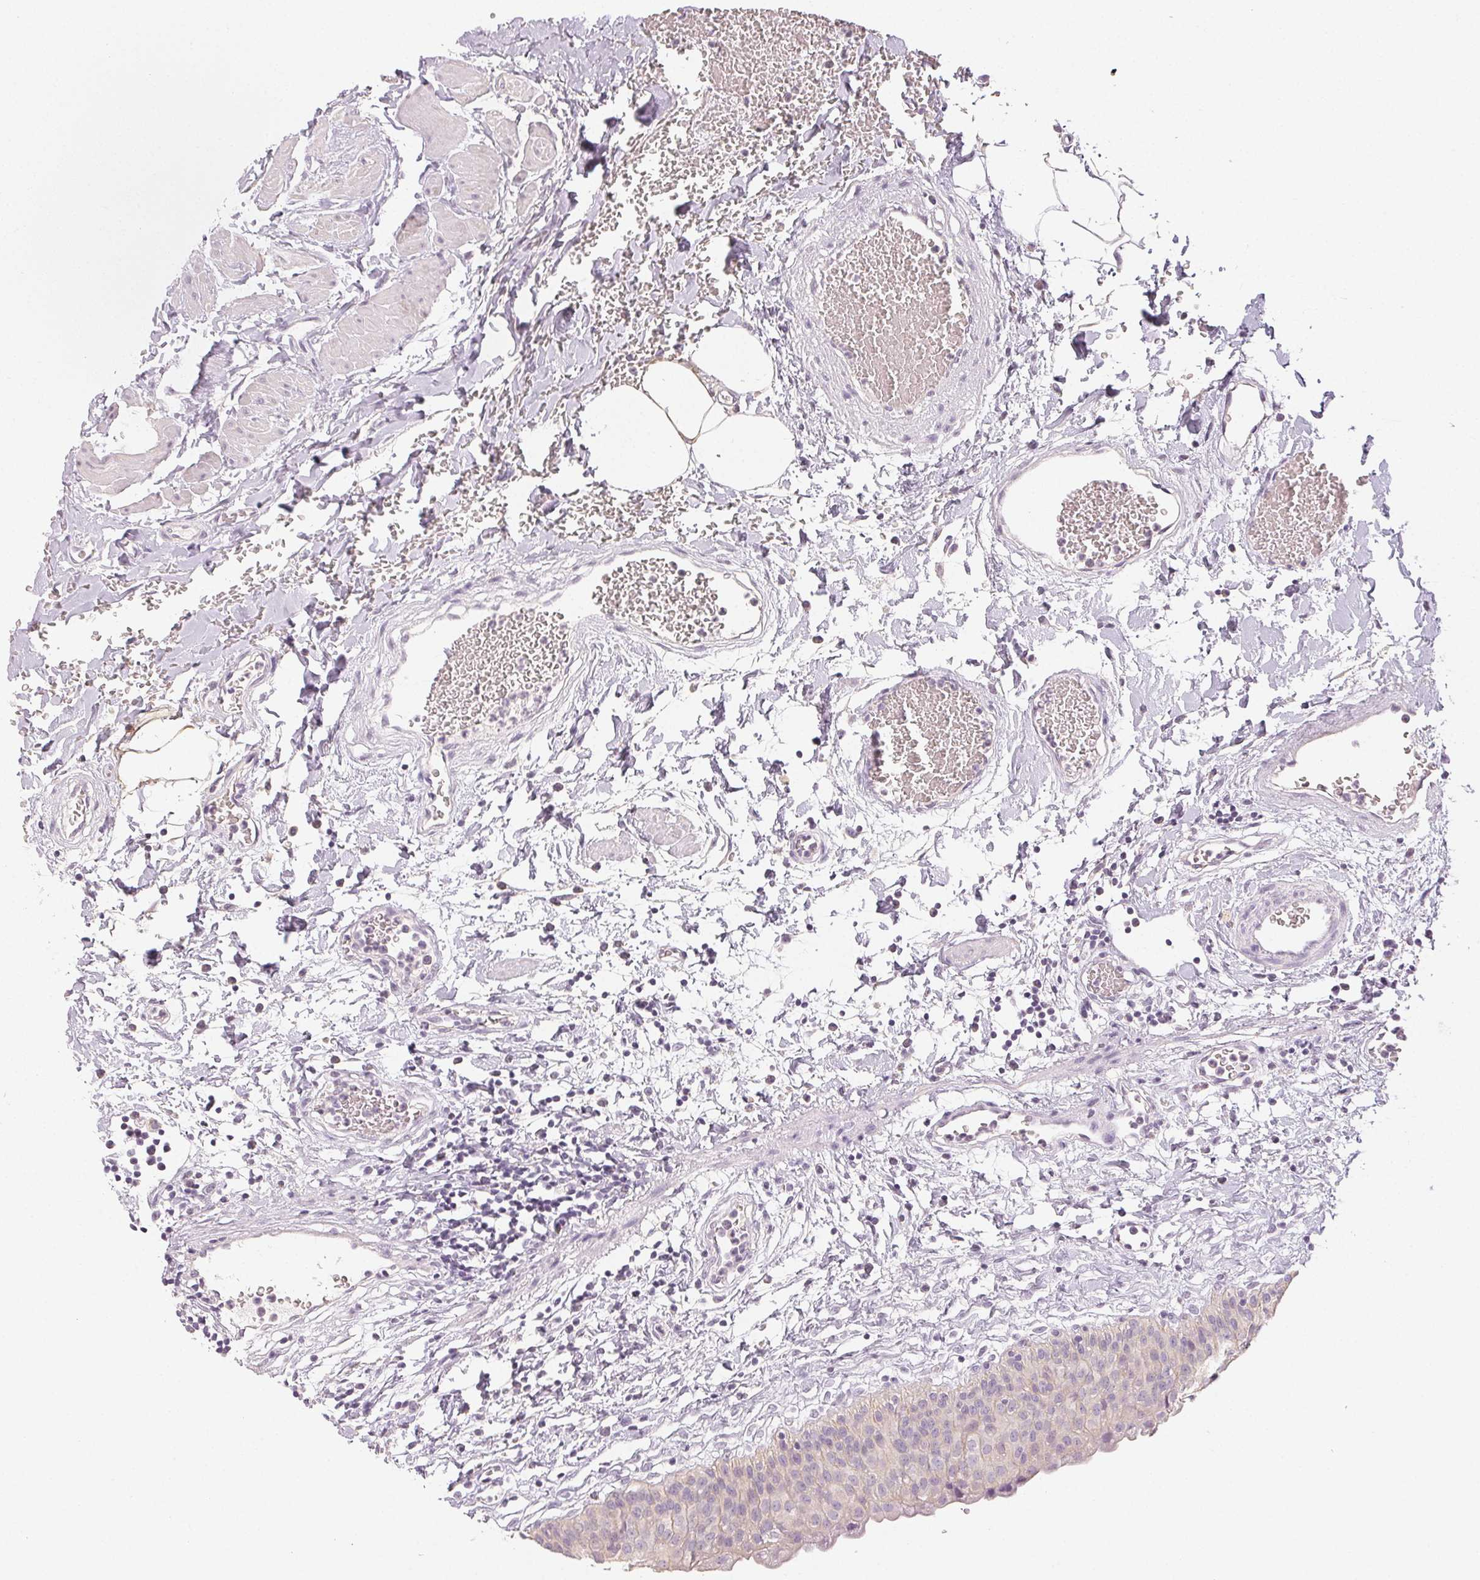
{"staining": {"intensity": "negative", "quantity": "none", "location": "none"}, "tissue": "urinary bladder", "cell_type": "Urothelial cells", "image_type": "normal", "snomed": [{"axis": "morphology", "description": "Normal tissue, NOS"}, {"axis": "topography", "description": "Urinary bladder"}], "caption": "This photomicrograph is of unremarkable urinary bladder stained with immunohistochemistry (IHC) to label a protein in brown with the nuclei are counter-stained blue. There is no expression in urothelial cells.", "gene": "LVRN", "patient": {"sex": "male", "age": 55}}